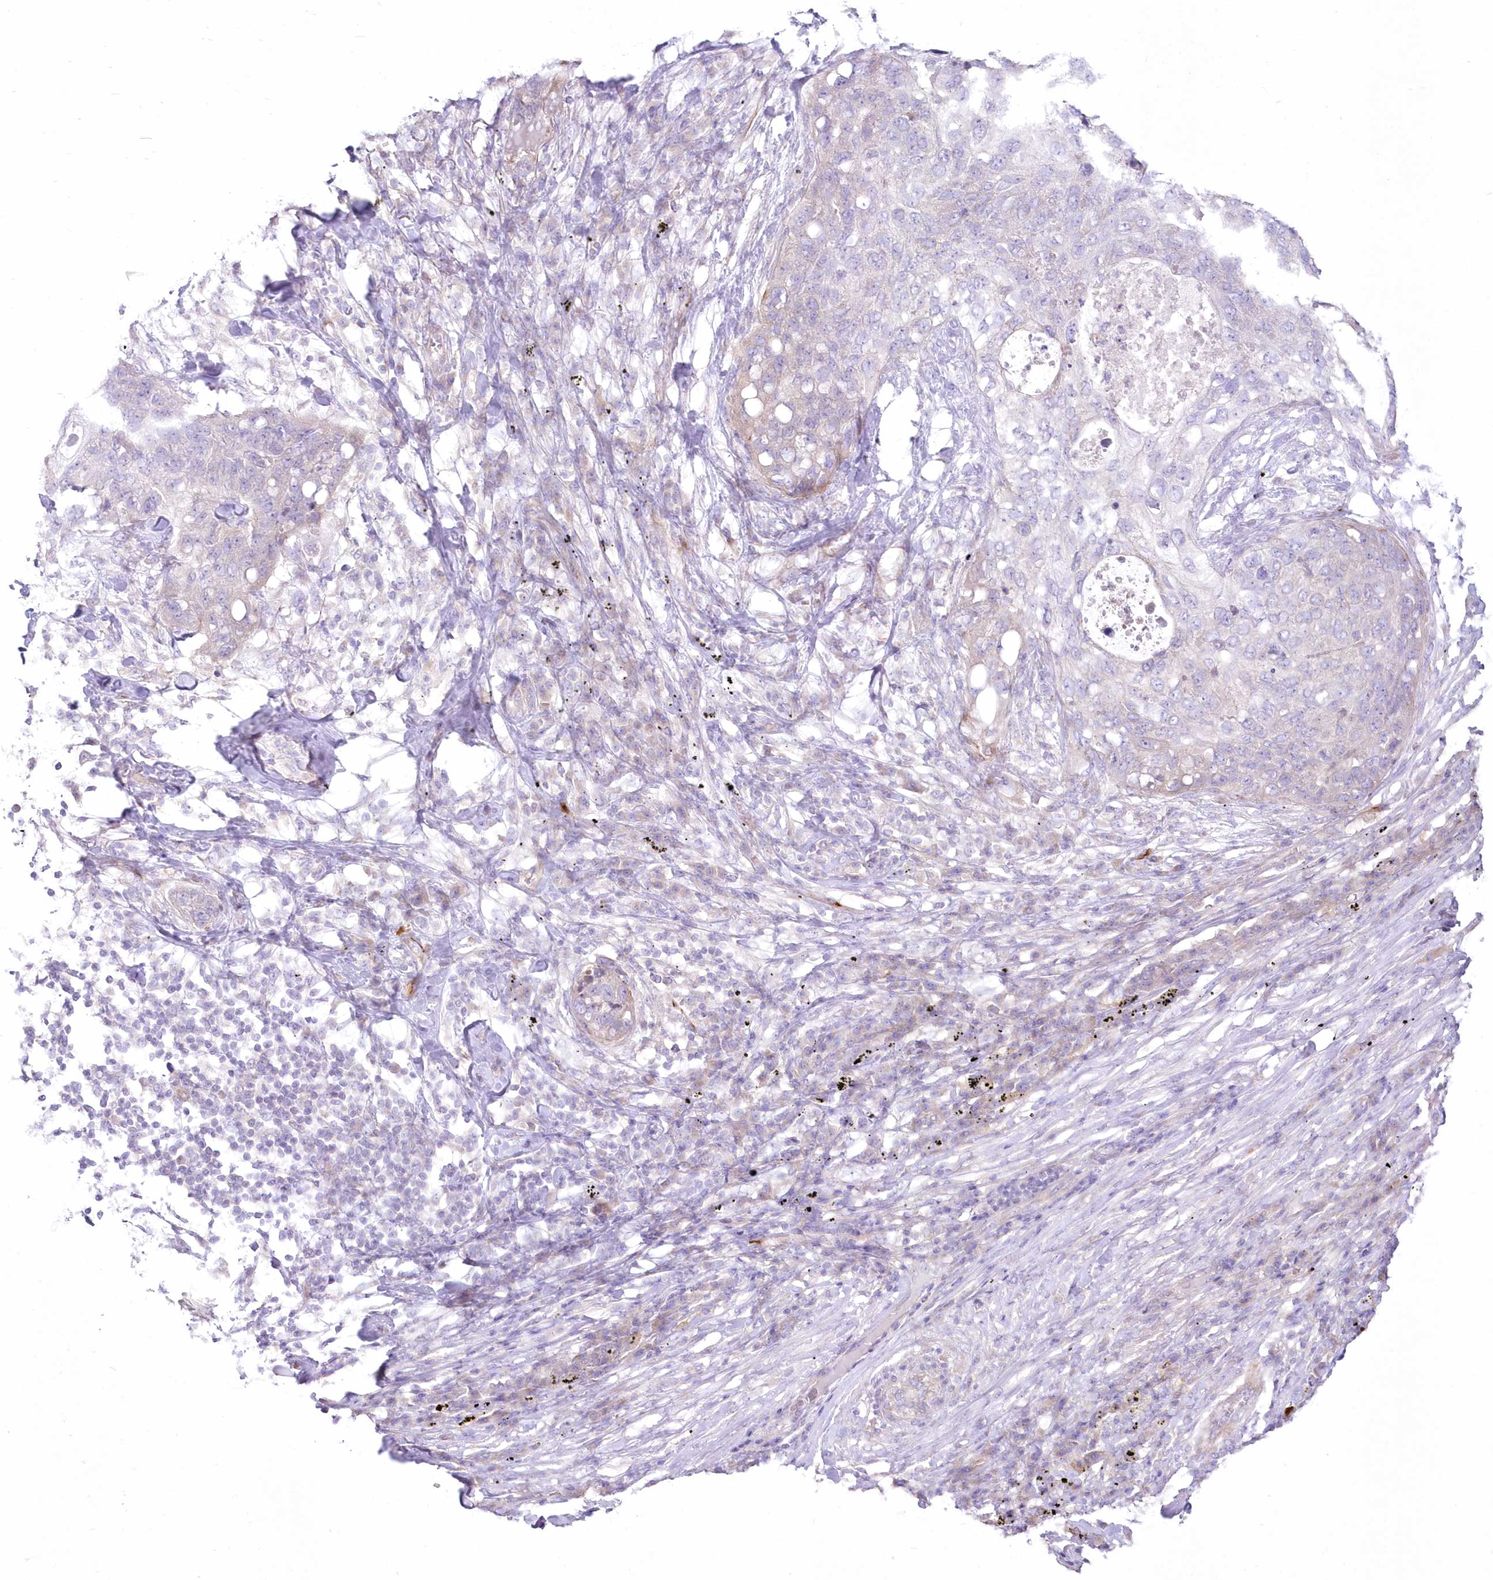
{"staining": {"intensity": "negative", "quantity": "none", "location": "none"}, "tissue": "lung cancer", "cell_type": "Tumor cells", "image_type": "cancer", "snomed": [{"axis": "morphology", "description": "Squamous cell carcinoma, NOS"}, {"axis": "topography", "description": "Lung"}], "caption": "Histopathology image shows no significant protein staining in tumor cells of squamous cell carcinoma (lung).", "gene": "ZNF843", "patient": {"sex": "female", "age": 63}}